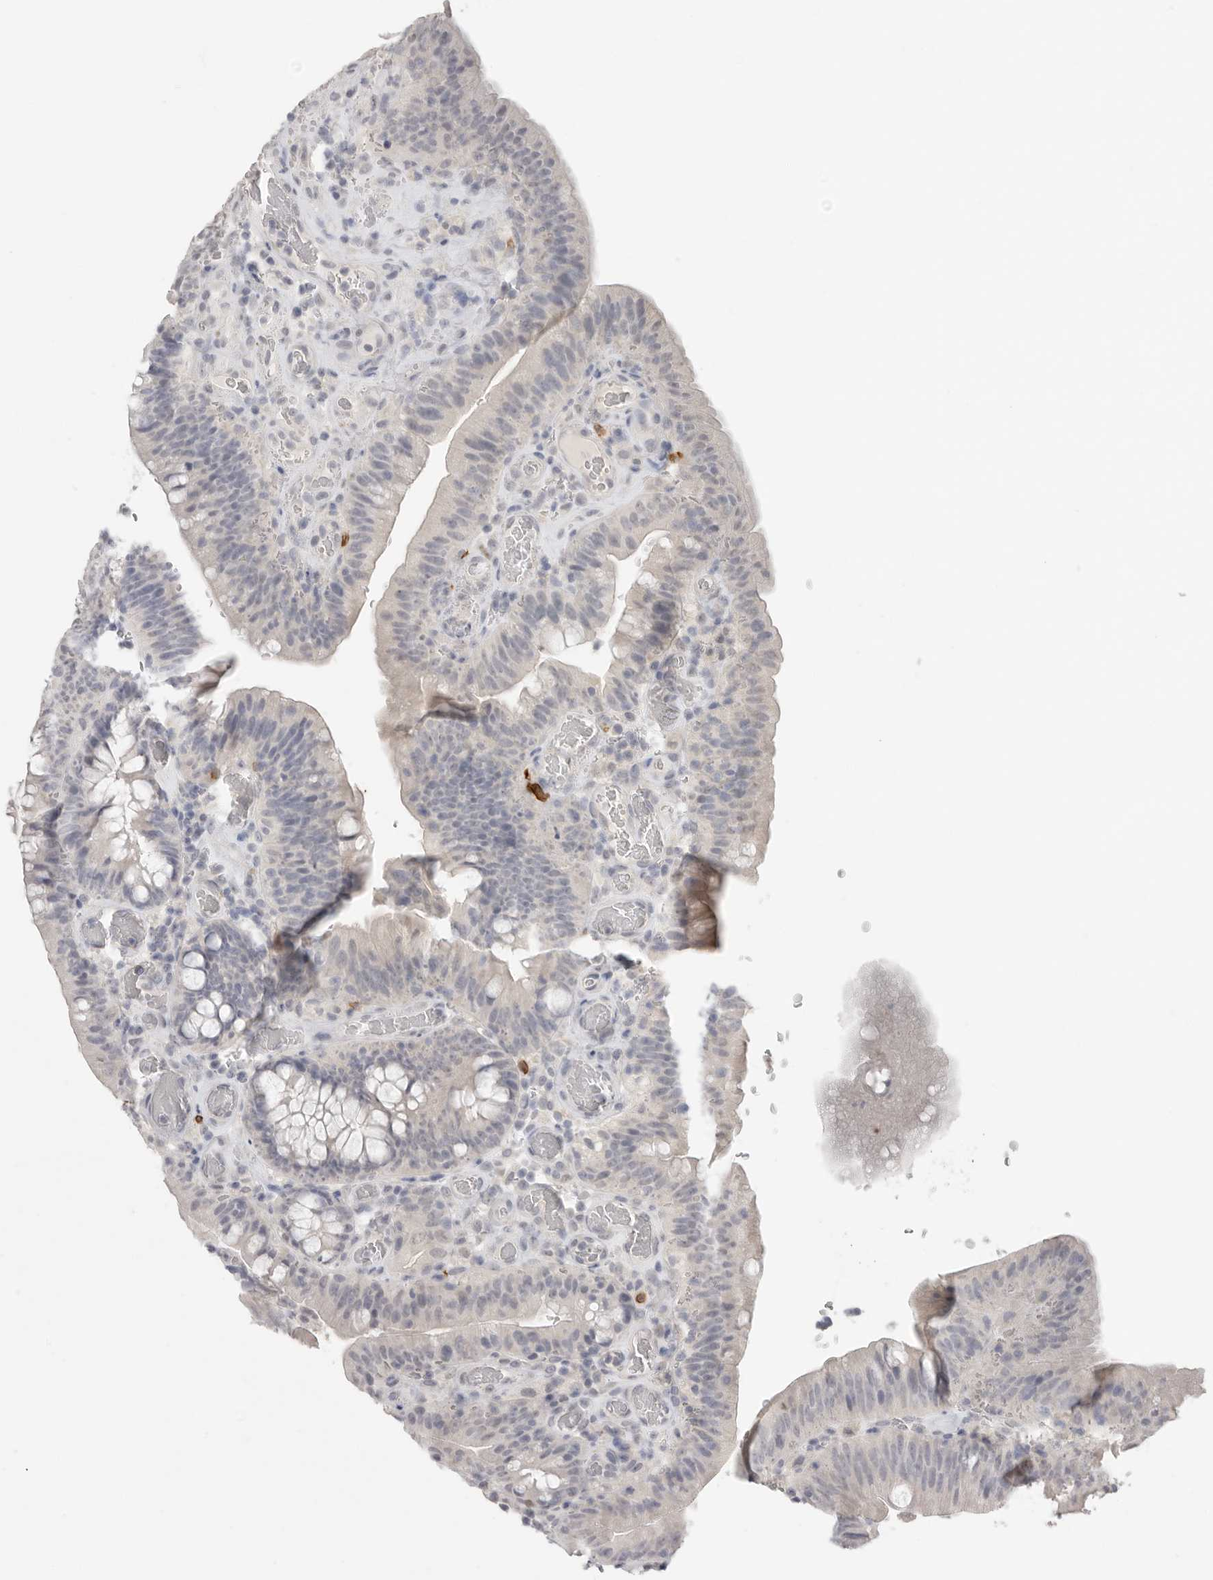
{"staining": {"intensity": "negative", "quantity": "none", "location": "none"}, "tissue": "colorectal cancer", "cell_type": "Tumor cells", "image_type": "cancer", "snomed": [{"axis": "morphology", "description": "Normal tissue, NOS"}, {"axis": "topography", "description": "Colon"}], "caption": "Human colorectal cancer stained for a protein using immunohistochemistry shows no expression in tumor cells.", "gene": "XIRP1", "patient": {"sex": "female", "age": 82}}